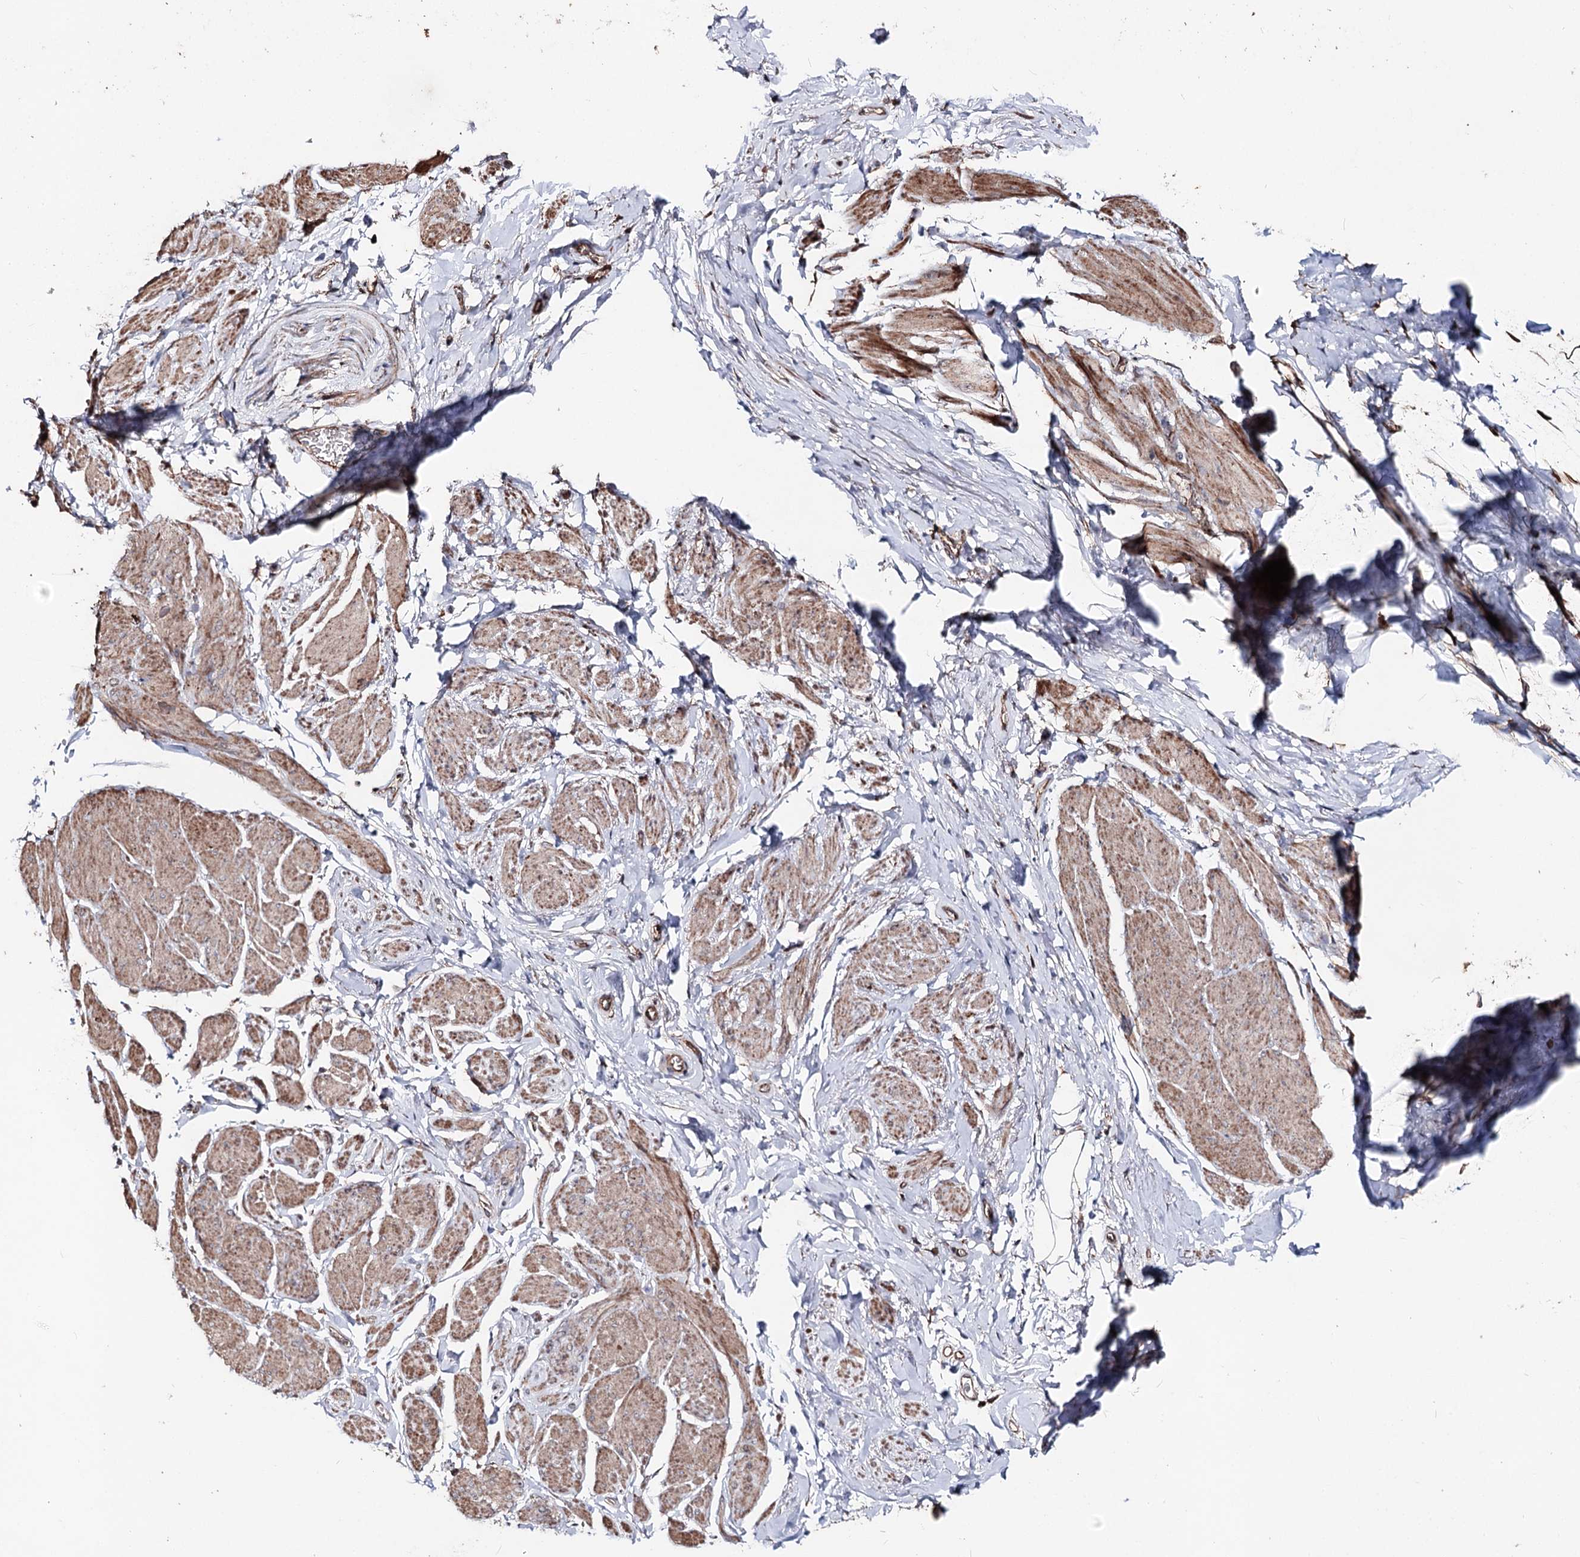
{"staining": {"intensity": "moderate", "quantity": "25%-75%", "location": "cytoplasmic/membranous"}, "tissue": "smooth muscle", "cell_type": "Smooth muscle cells", "image_type": "normal", "snomed": [{"axis": "morphology", "description": "Normal tissue, NOS"}, {"axis": "topography", "description": "Smooth muscle"}, {"axis": "topography", "description": "Peripheral nerve tissue"}], "caption": "Immunohistochemical staining of unremarkable smooth muscle reveals medium levels of moderate cytoplasmic/membranous staining in approximately 25%-75% of smooth muscle cells. (Stains: DAB (3,3'-diaminobenzidine) in brown, nuclei in blue, Microscopy: brightfield microscopy at high magnification).", "gene": "MINDY3", "patient": {"sex": "male", "age": 69}}